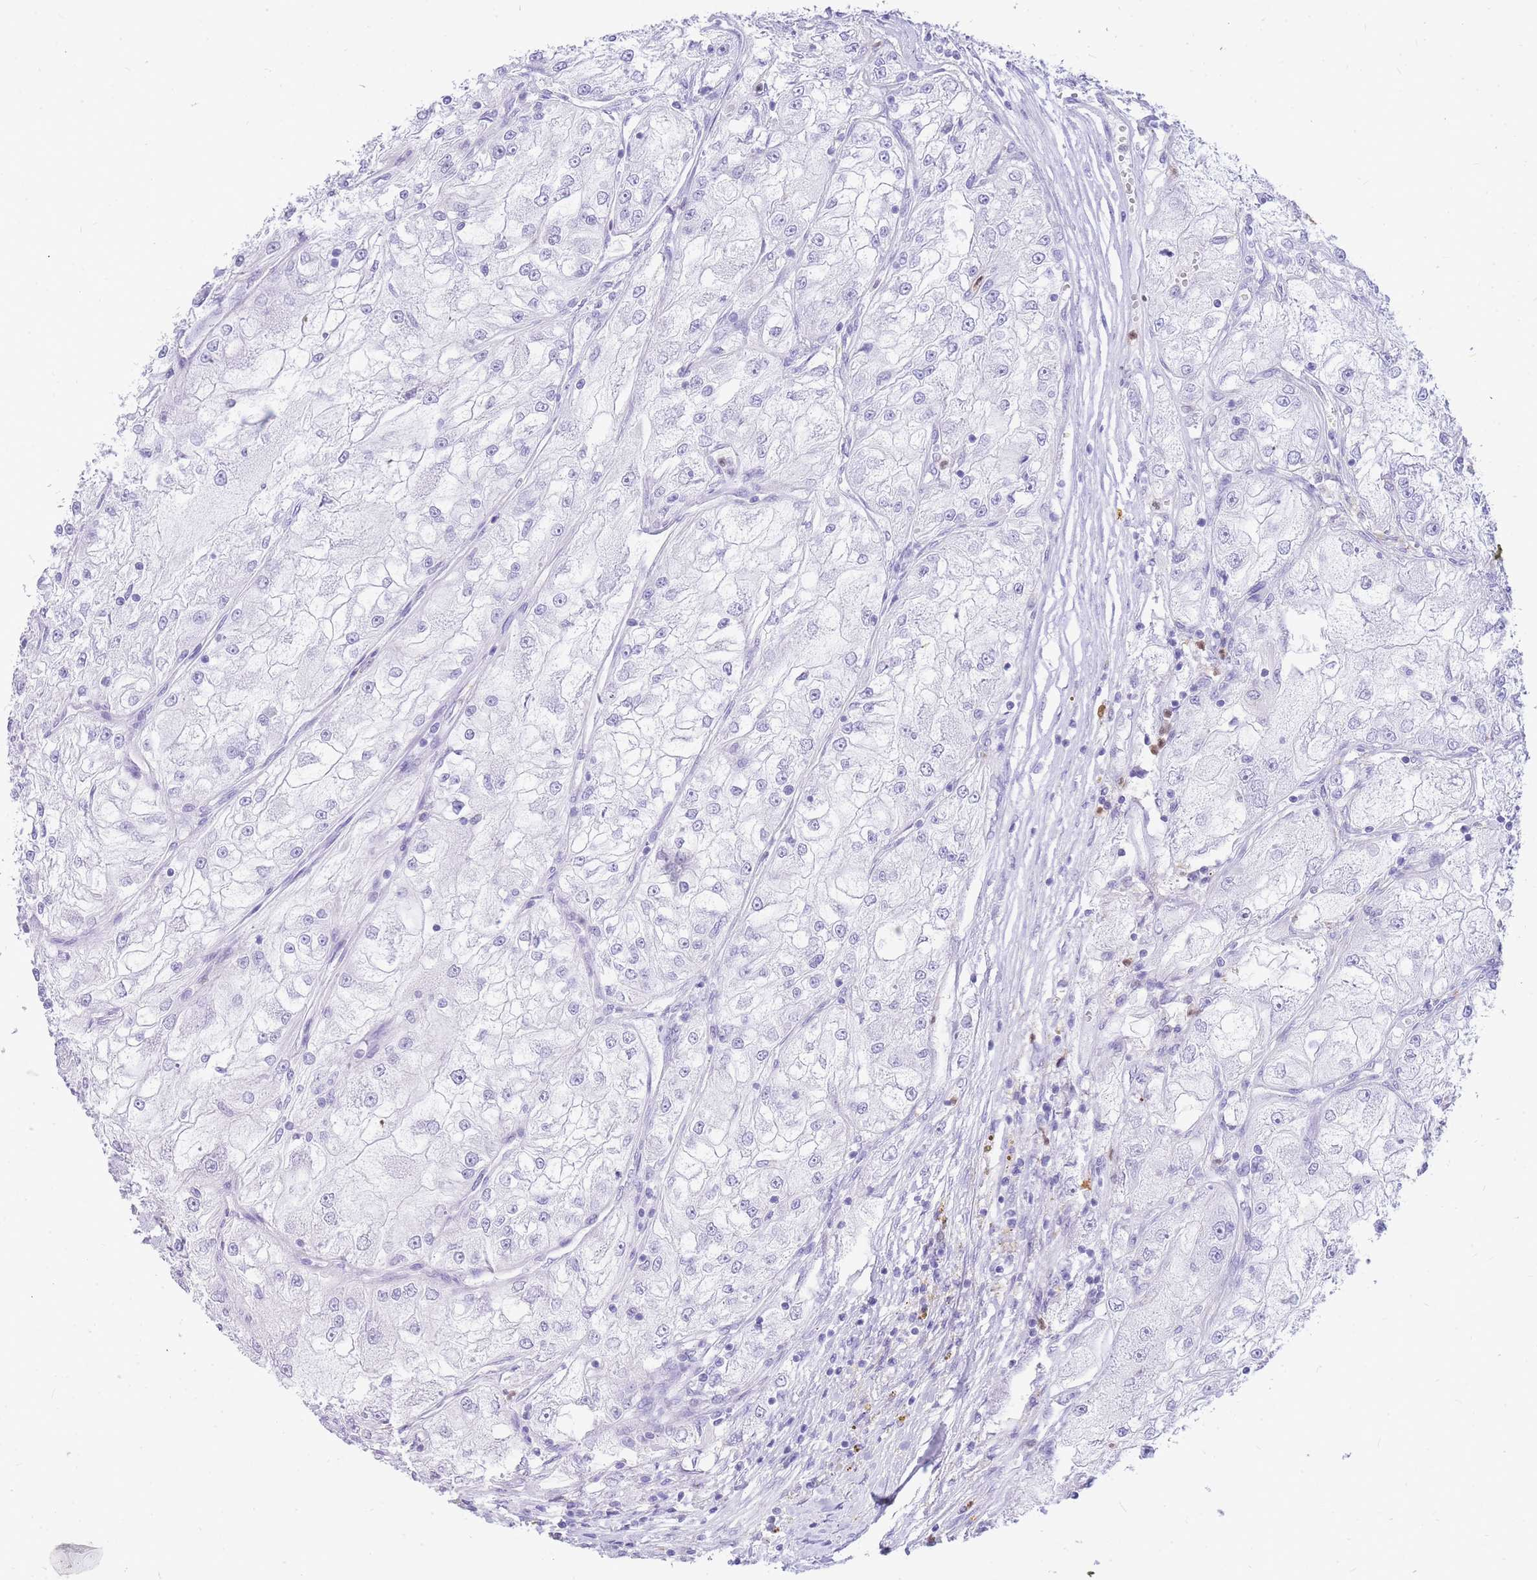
{"staining": {"intensity": "negative", "quantity": "none", "location": "none"}, "tissue": "renal cancer", "cell_type": "Tumor cells", "image_type": "cancer", "snomed": [{"axis": "morphology", "description": "Adenocarcinoma, NOS"}, {"axis": "topography", "description": "Kidney"}], "caption": "Renal cancer (adenocarcinoma) was stained to show a protein in brown. There is no significant expression in tumor cells.", "gene": "HERC1", "patient": {"sex": "female", "age": 72}}